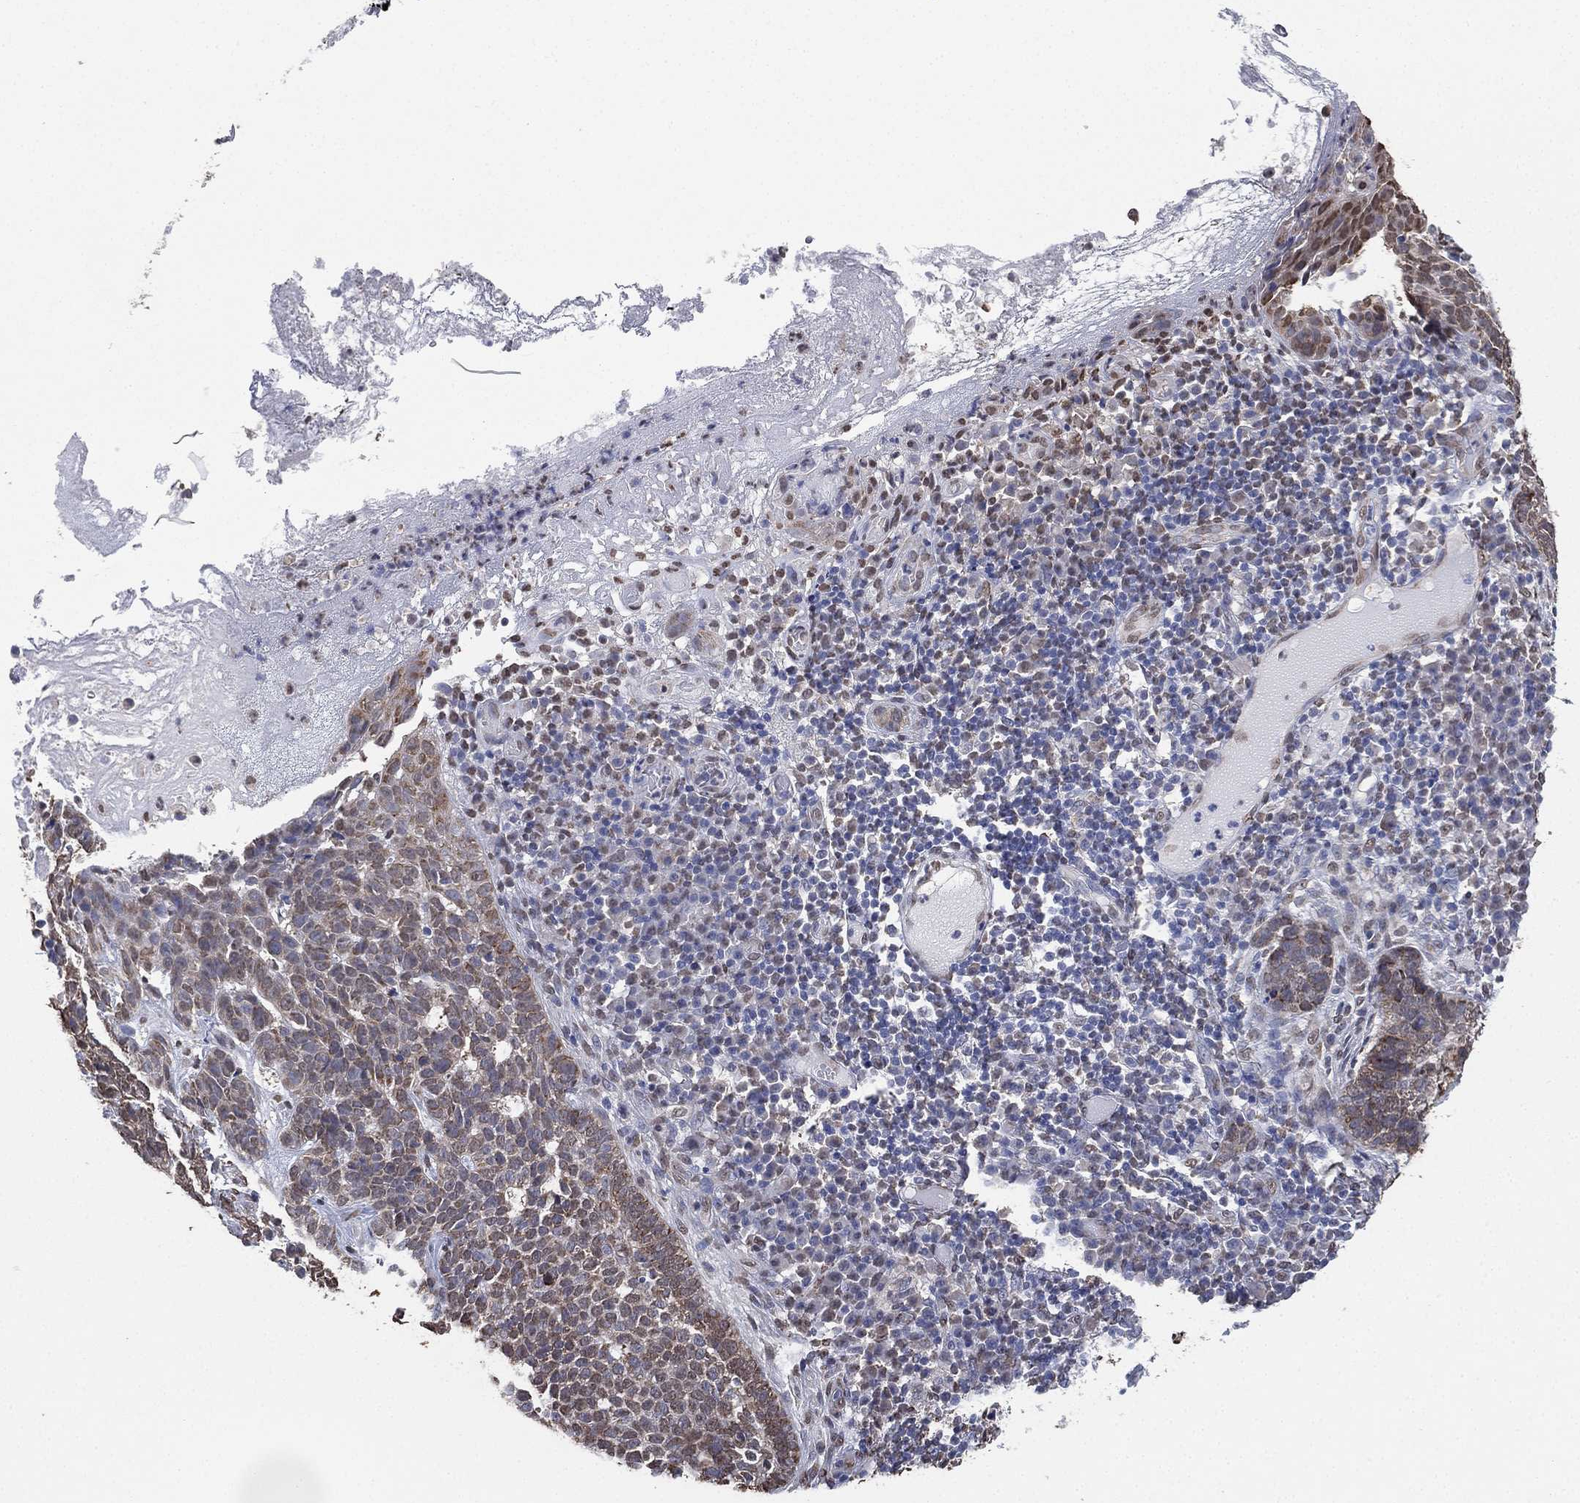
{"staining": {"intensity": "weak", "quantity": "25%-75%", "location": "cytoplasmic/membranous"}, "tissue": "skin cancer", "cell_type": "Tumor cells", "image_type": "cancer", "snomed": [{"axis": "morphology", "description": "Basal cell carcinoma"}, {"axis": "topography", "description": "Skin"}], "caption": "Immunohistochemistry (IHC) (DAB) staining of human basal cell carcinoma (skin) demonstrates weak cytoplasmic/membranous protein staining in approximately 25%-75% of tumor cells.", "gene": "ALDH7A1", "patient": {"sex": "female", "age": 69}}